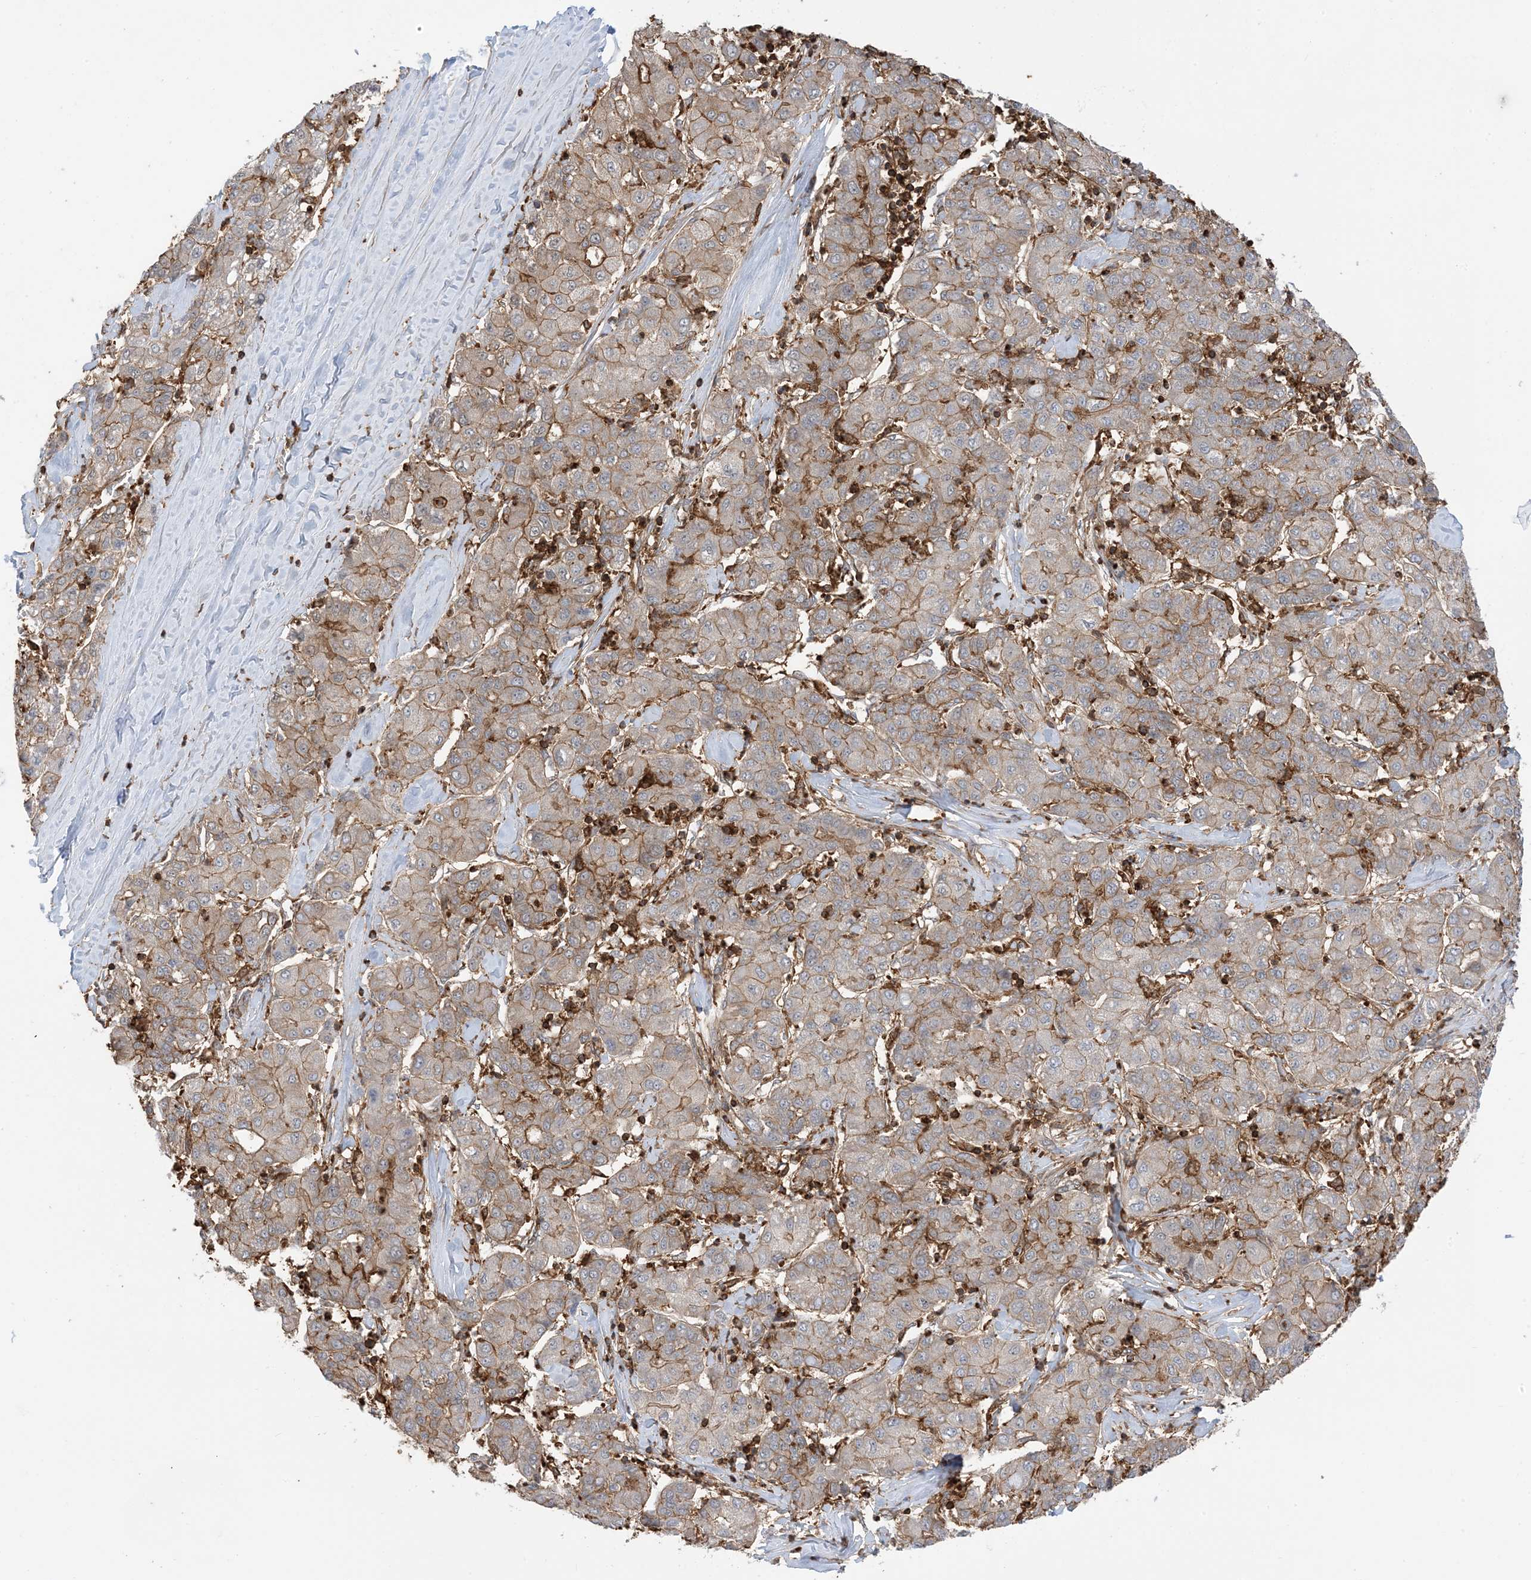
{"staining": {"intensity": "moderate", "quantity": ">75%", "location": "cytoplasmic/membranous"}, "tissue": "liver cancer", "cell_type": "Tumor cells", "image_type": "cancer", "snomed": [{"axis": "morphology", "description": "Carcinoma, Hepatocellular, NOS"}, {"axis": "topography", "description": "Liver"}], "caption": "Immunohistochemical staining of liver cancer displays medium levels of moderate cytoplasmic/membranous positivity in approximately >75% of tumor cells.", "gene": "CAPZB", "patient": {"sex": "male", "age": 65}}